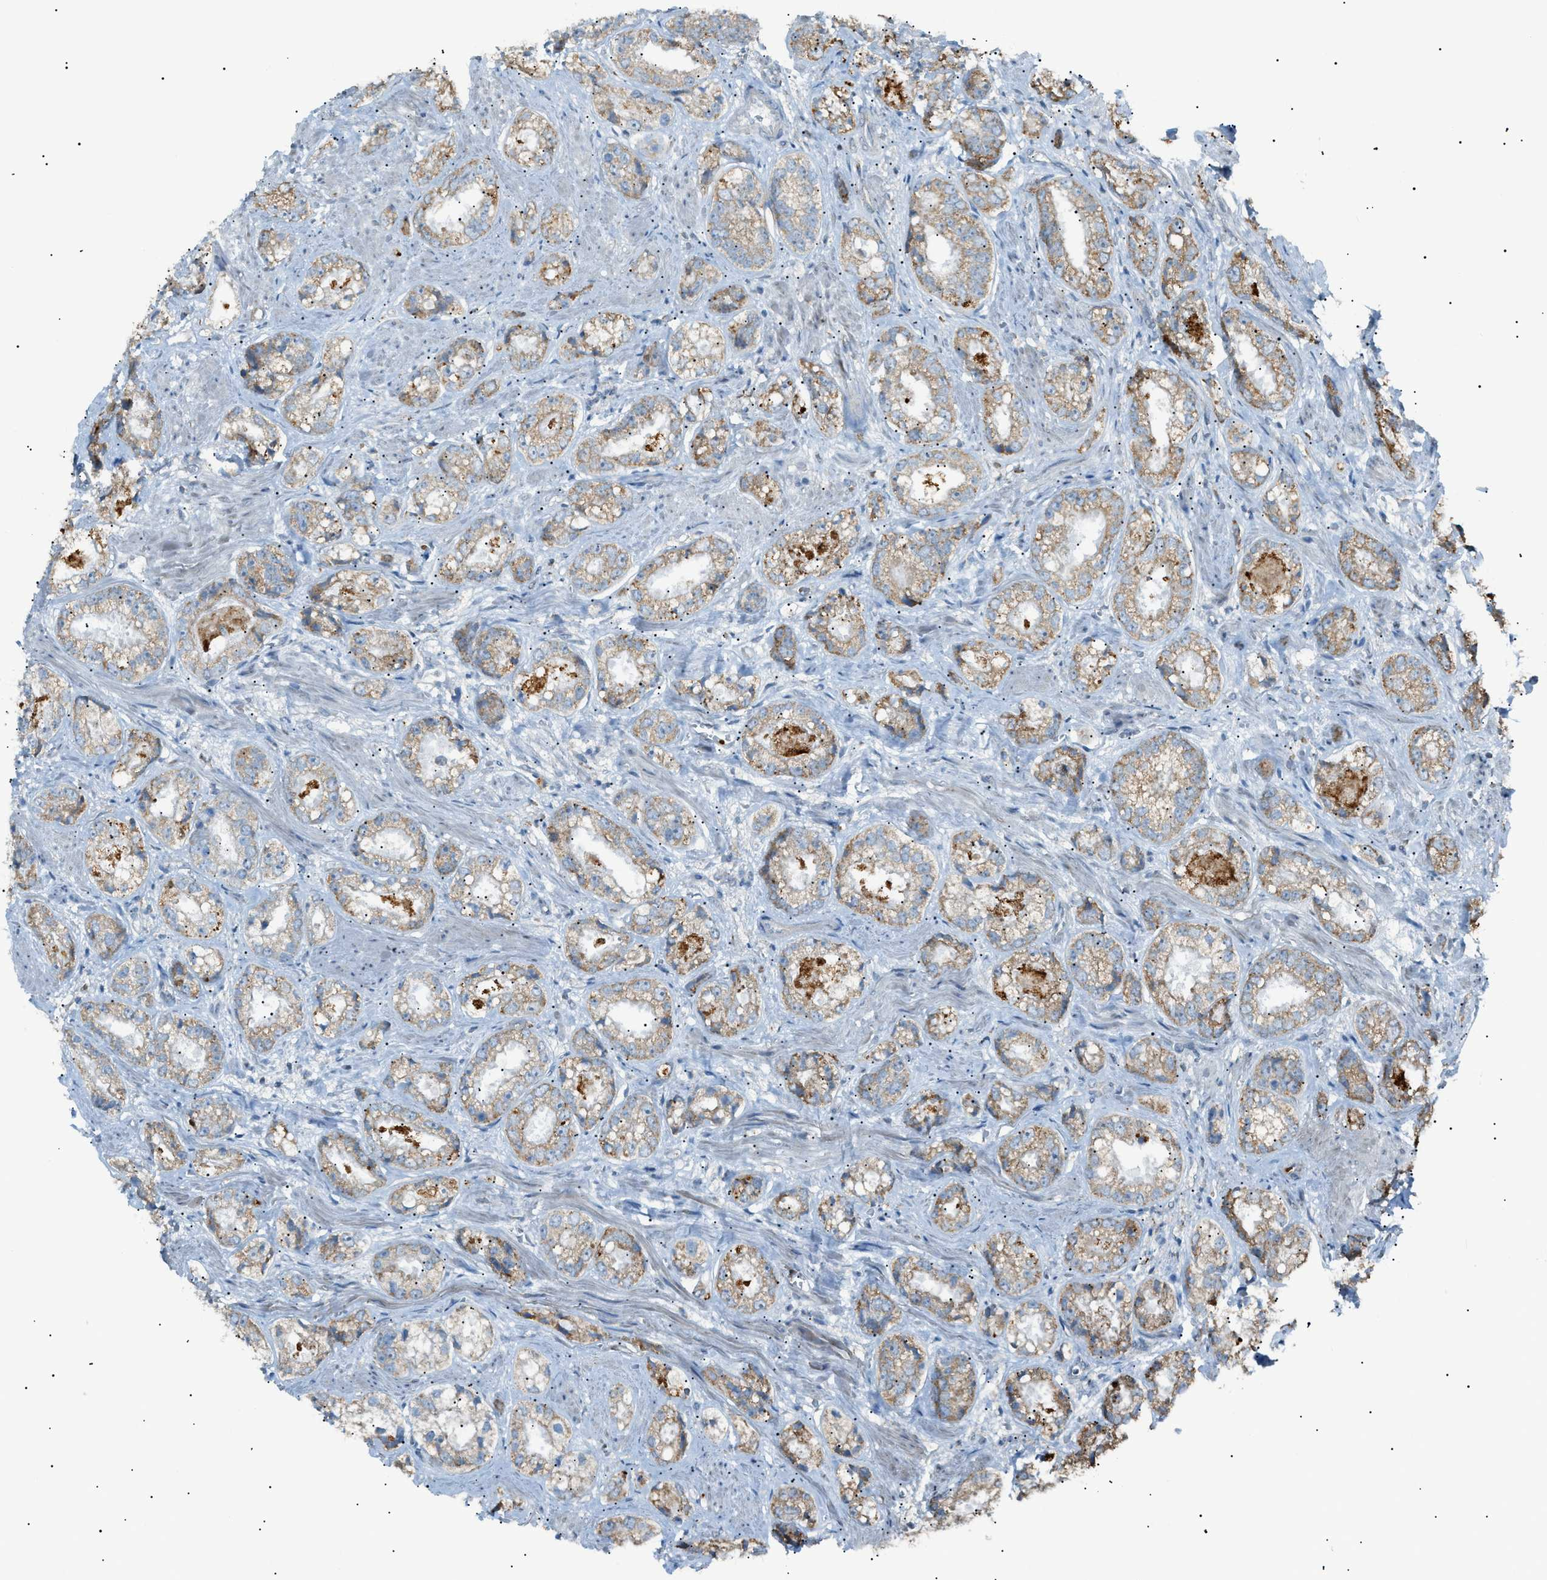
{"staining": {"intensity": "moderate", "quantity": ">75%", "location": "cytoplasmic/membranous"}, "tissue": "prostate cancer", "cell_type": "Tumor cells", "image_type": "cancer", "snomed": [{"axis": "morphology", "description": "Adenocarcinoma, High grade"}, {"axis": "topography", "description": "Prostate"}], "caption": "Prostate adenocarcinoma (high-grade) stained for a protein displays moderate cytoplasmic/membranous positivity in tumor cells.", "gene": "ZNF516", "patient": {"sex": "male", "age": 61}}